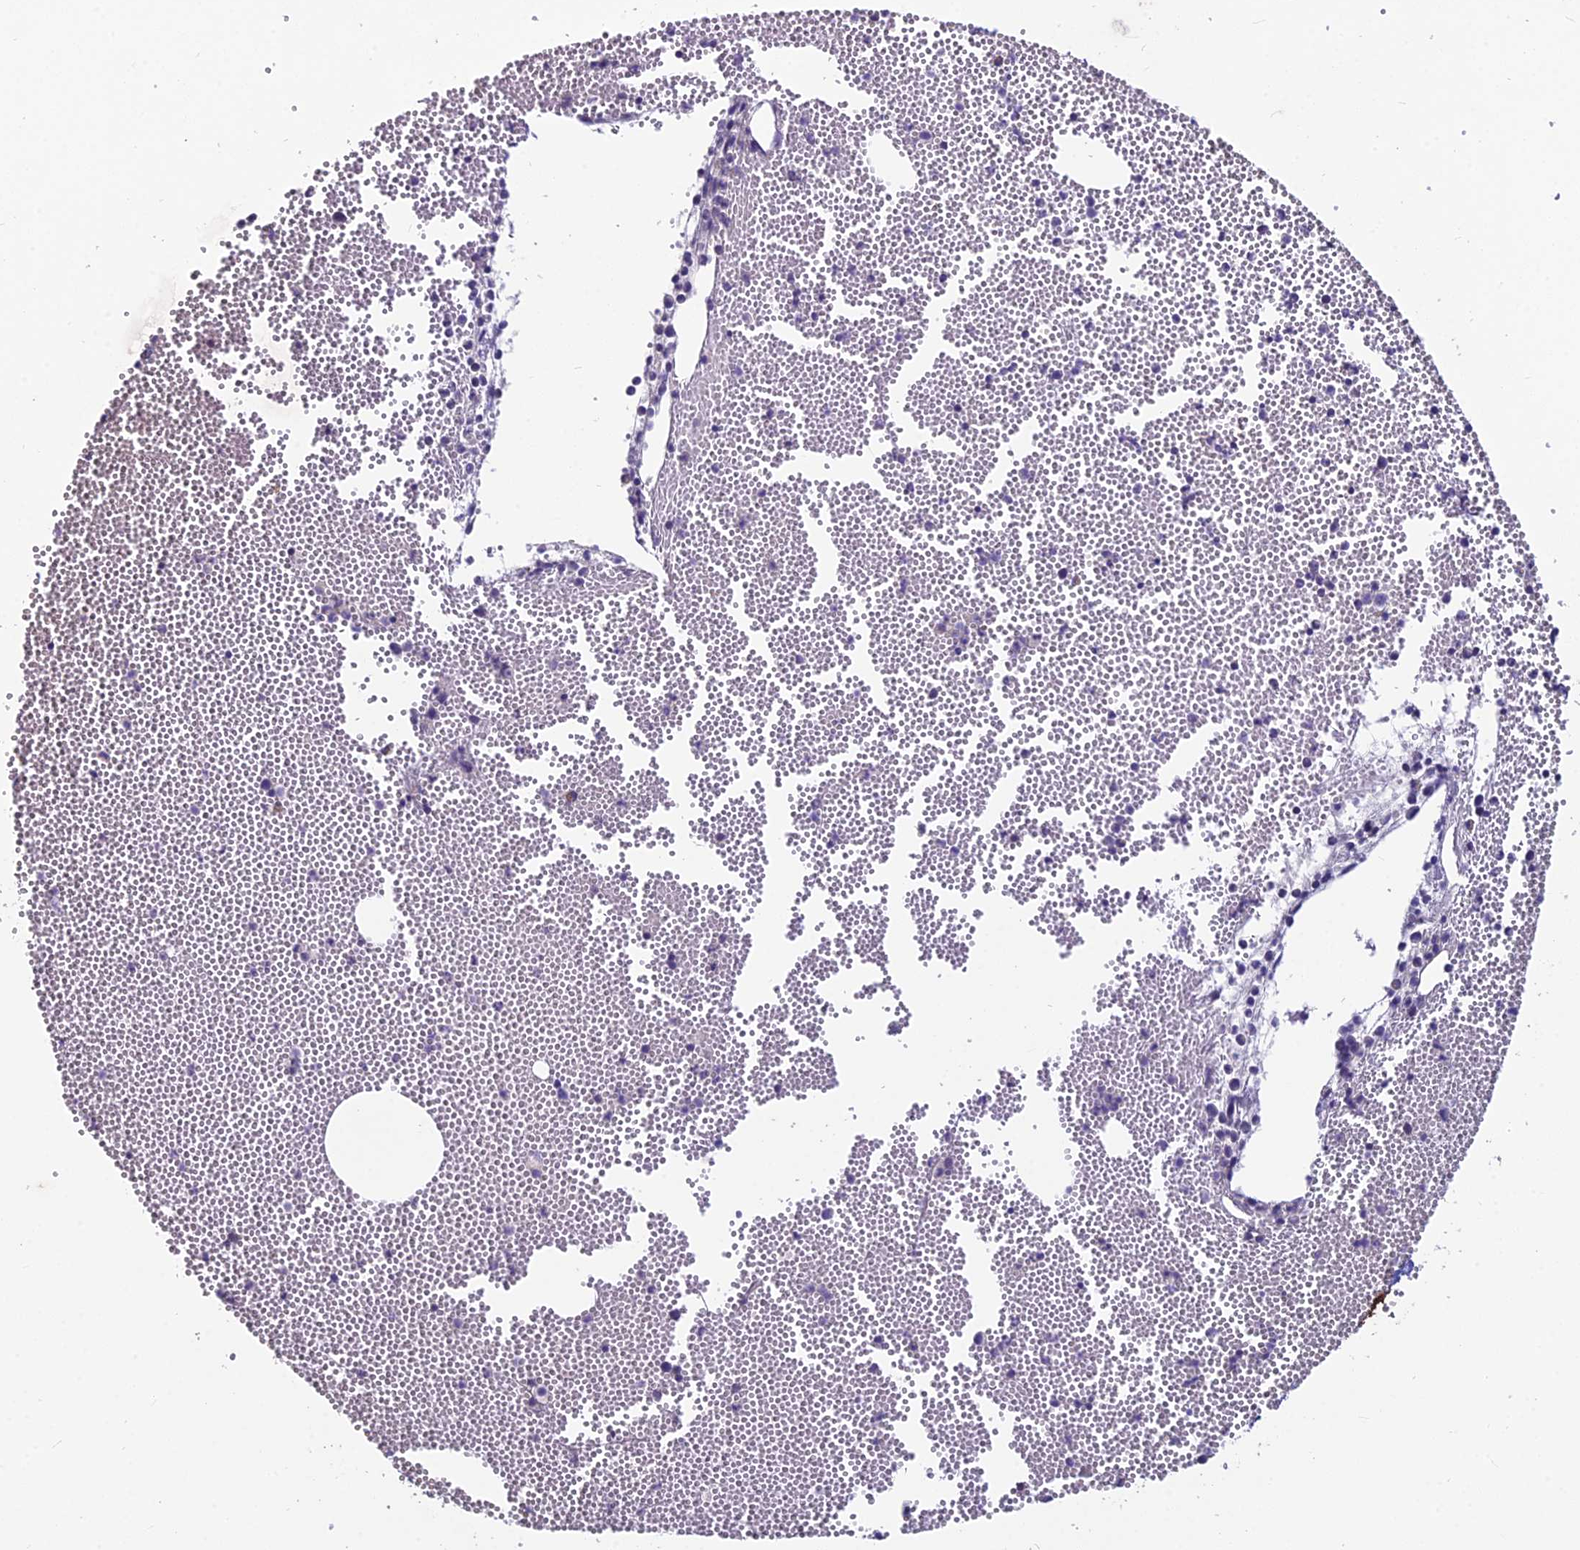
{"staining": {"intensity": "negative", "quantity": "none", "location": "none"}, "tissue": "bone marrow", "cell_type": "Hematopoietic cells", "image_type": "normal", "snomed": [{"axis": "morphology", "description": "Normal tissue, NOS"}, {"axis": "topography", "description": "Bone marrow"}], "caption": "This is an IHC image of unremarkable human bone marrow. There is no staining in hematopoietic cells.", "gene": "LGALS7", "patient": {"sex": "female", "age": 77}}